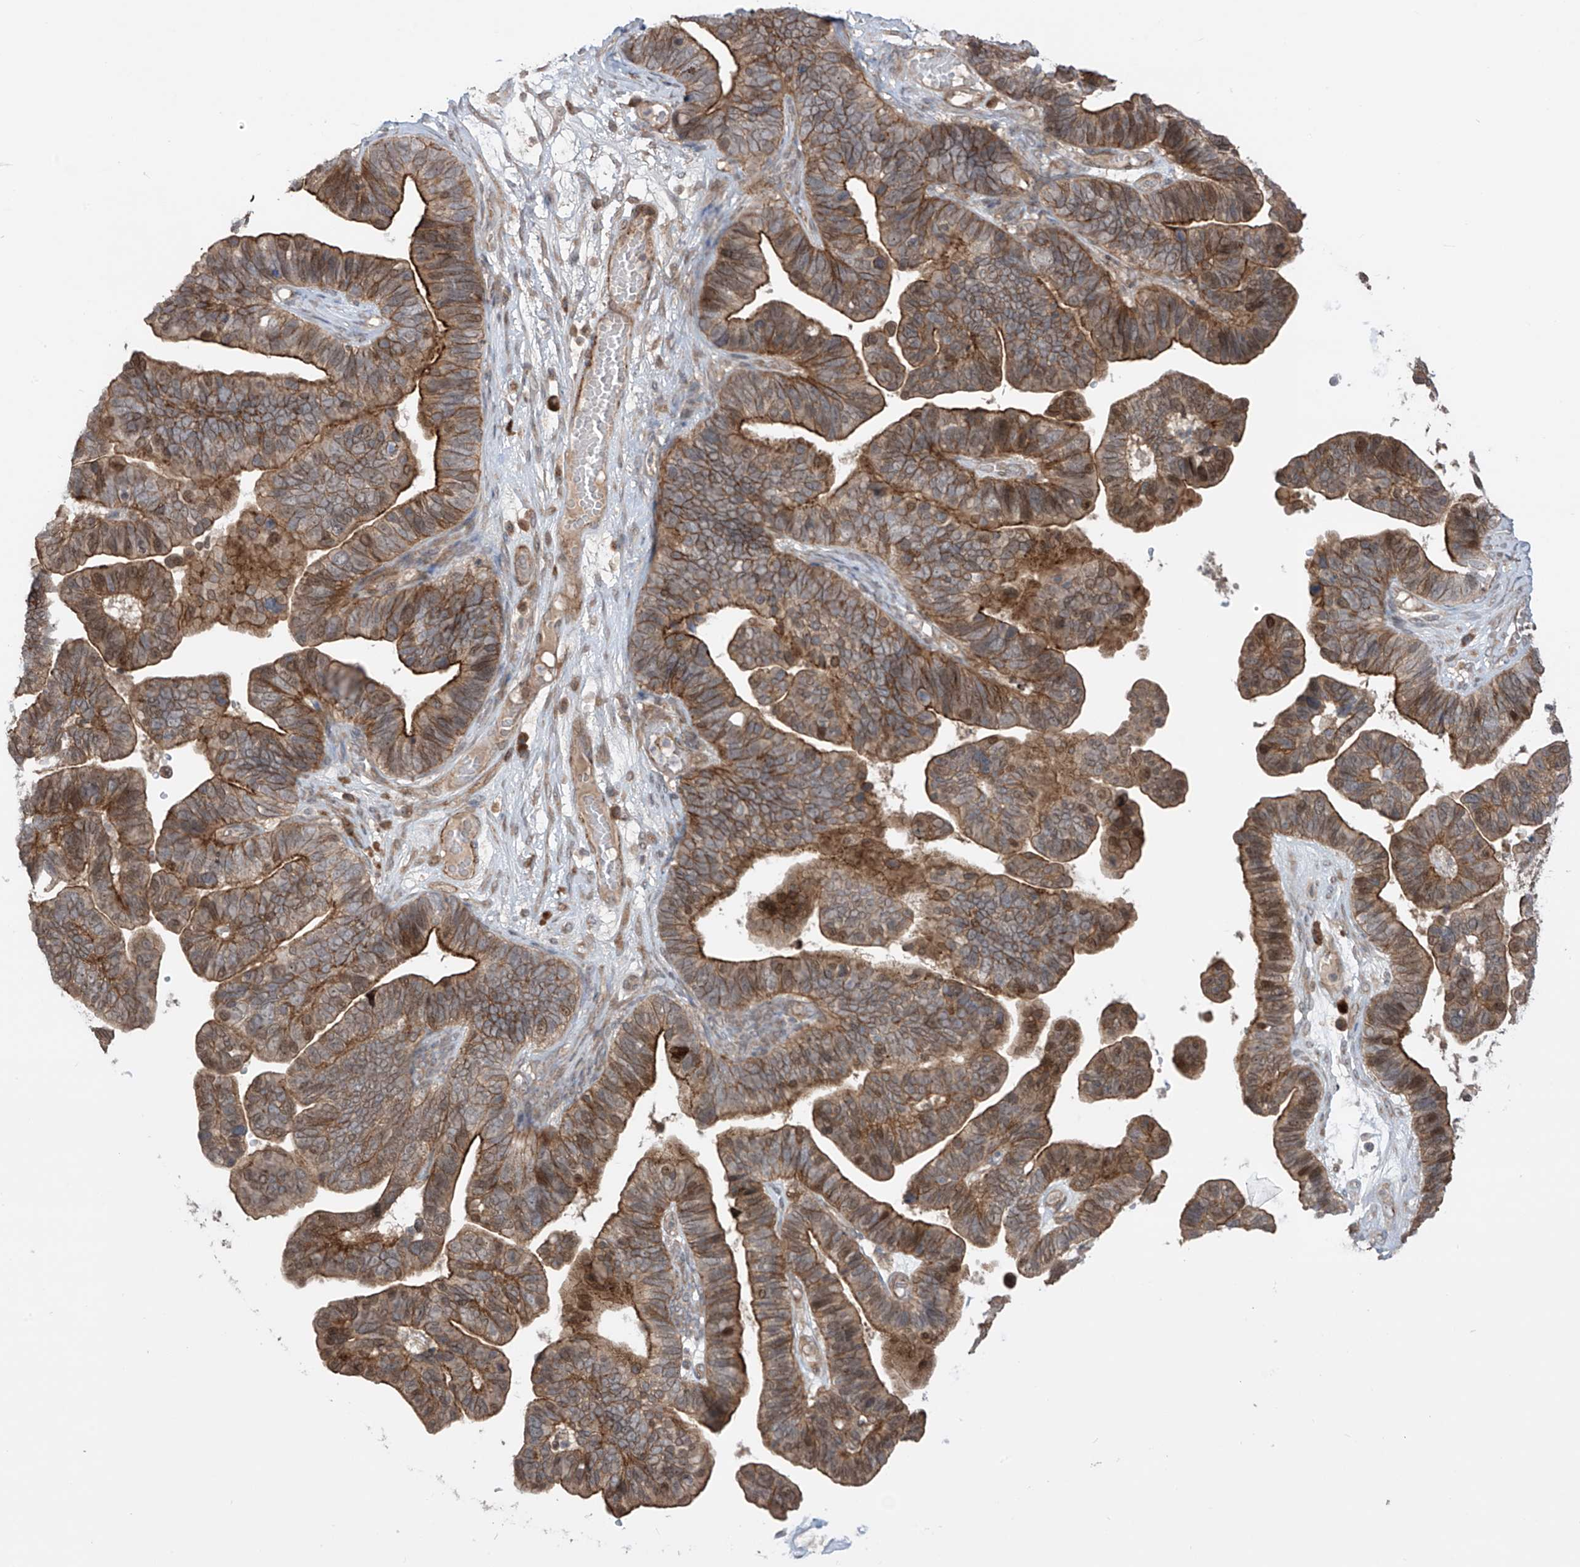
{"staining": {"intensity": "moderate", "quantity": ">75%", "location": "cytoplasmic/membranous"}, "tissue": "ovarian cancer", "cell_type": "Tumor cells", "image_type": "cancer", "snomed": [{"axis": "morphology", "description": "Cystadenocarcinoma, serous, NOS"}, {"axis": "topography", "description": "Ovary"}], "caption": "Immunohistochemistry image of human ovarian cancer stained for a protein (brown), which shows medium levels of moderate cytoplasmic/membranous staining in approximately >75% of tumor cells.", "gene": "LRRC74A", "patient": {"sex": "female", "age": 56}}